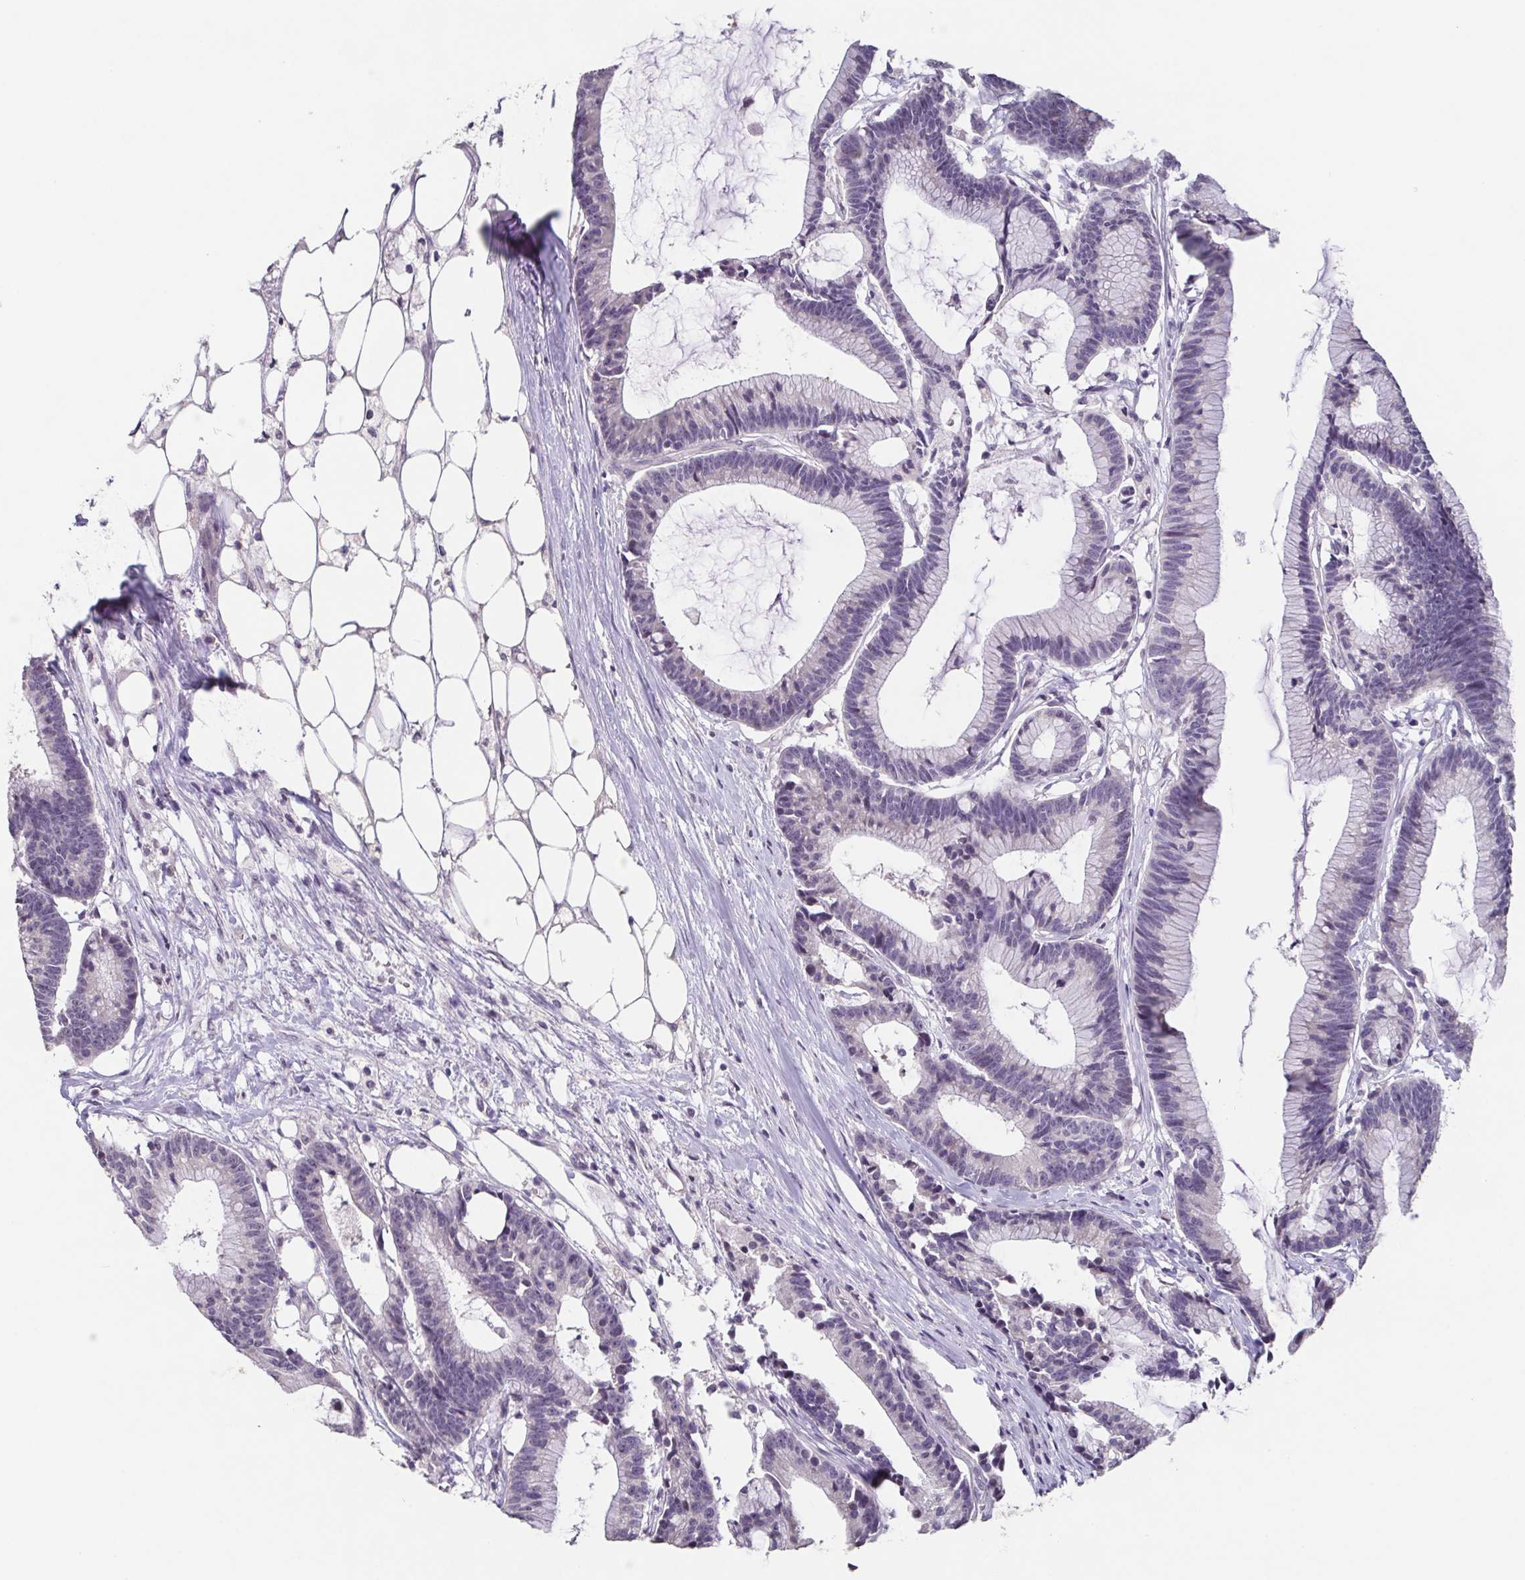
{"staining": {"intensity": "negative", "quantity": "none", "location": "none"}, "tissue": "colorectal cancer", "cell_type": "Tumor cells", "image_type": "cancer", "snomed": [{"axis": "morphology", "description": "Adenocarcinoma, NOS"}, {"axis": "topography", "description": "Colon"}], "caption": "Immunohistochemistry photomicrograph of neoplastic tissue: colorectal adenocarcinoma stained with DAB (3,3'-diaminobenzidine) displays no significant protein expression in tumor cells. (Immunohistochemistry (ihc), brightfield microscopy, high magnification).", "gene": "GHRL", "patient": {"sex": "female", "age": 78}}